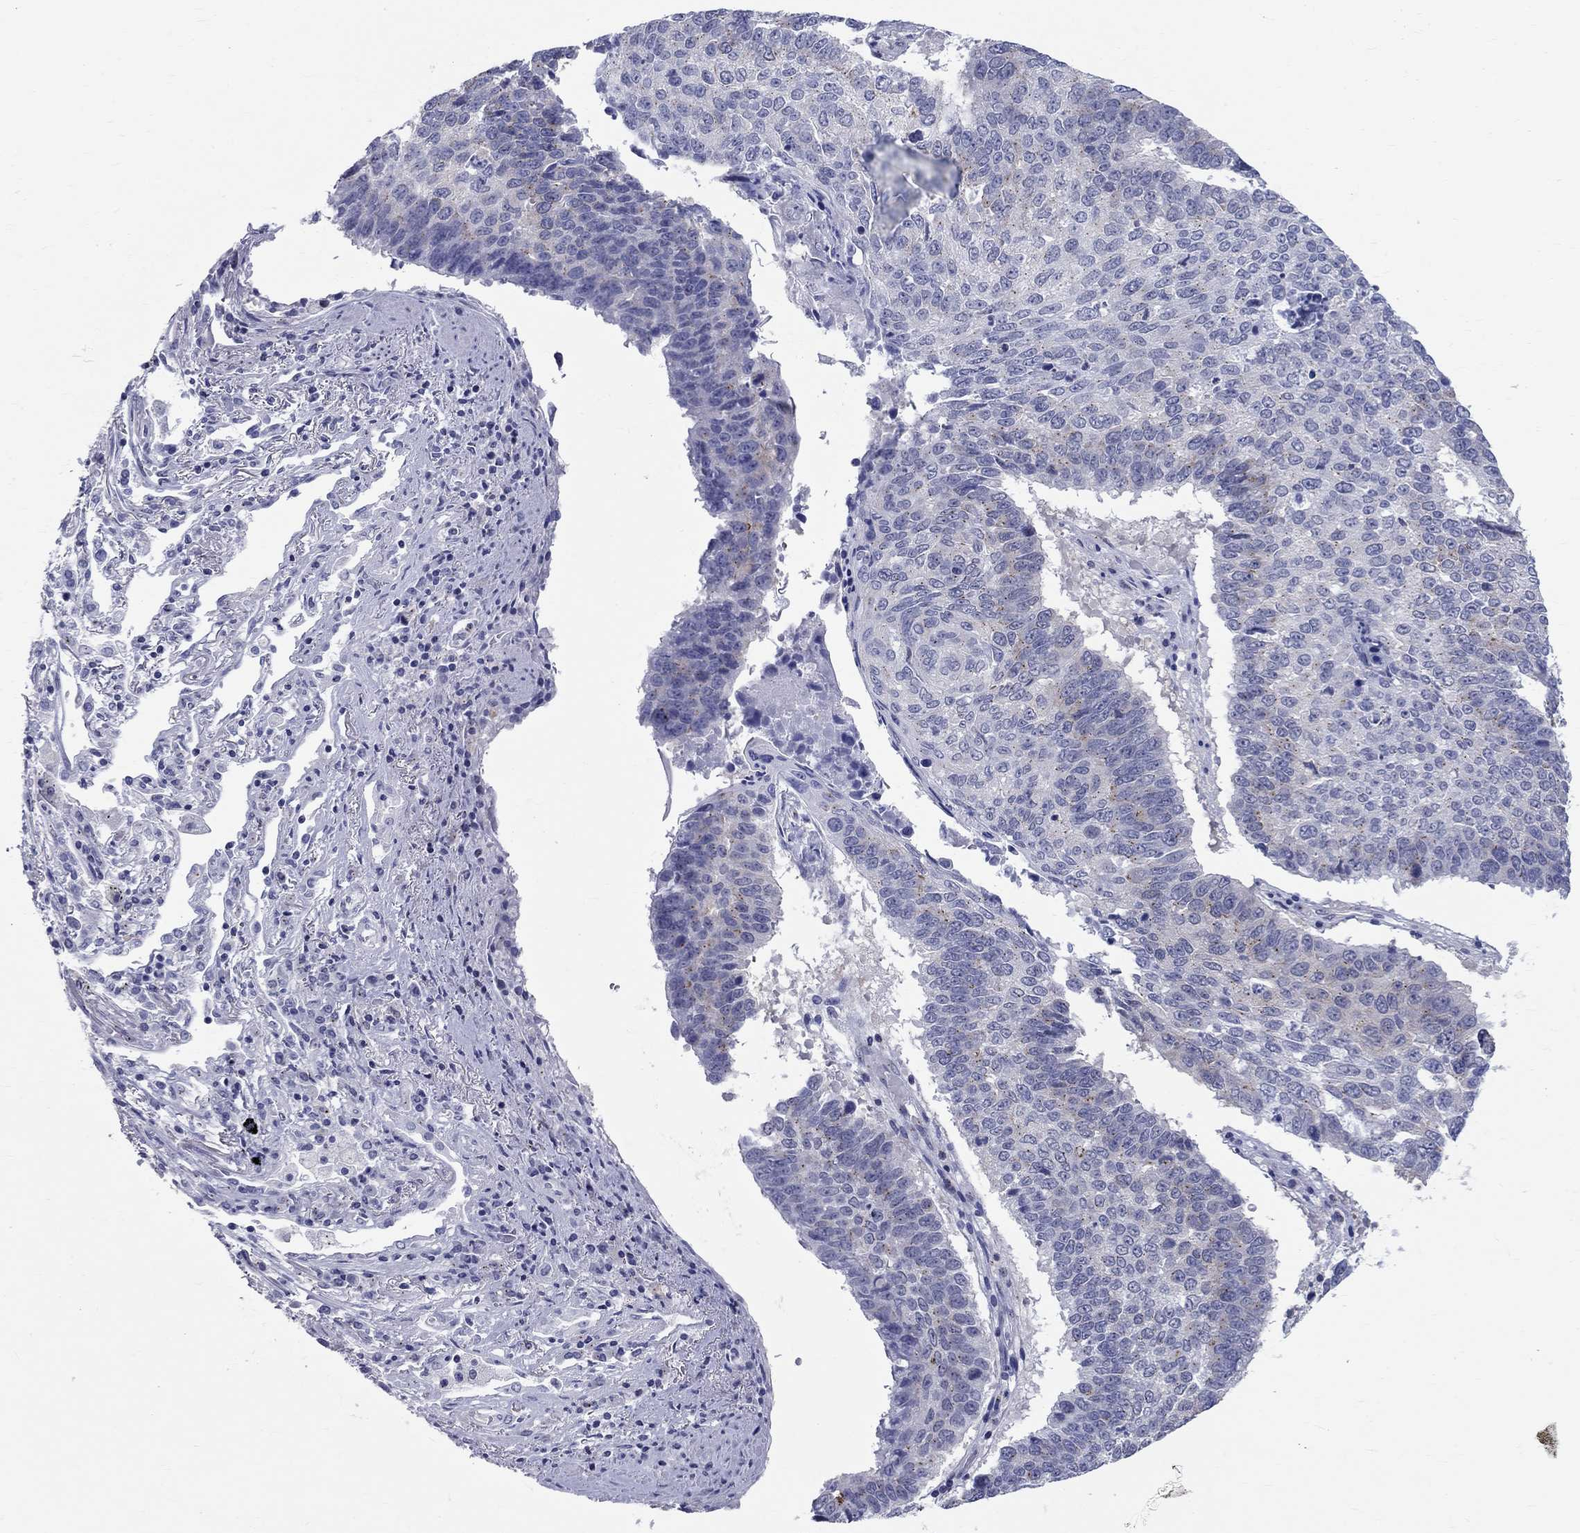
{"staining": {"intensity": "negative", "quantity": "none", "location": "none"}, "tissue": "lung cancer", "cell_type": "Tumor cells", "image_type": "cancer", "snomed": [{"axis": "morphology", "description": "Squamous cell carcinoma, NOS"}, {"axis": "topography", "description": "Lung"}], "caption": "Lung cancer (squamous cell carcinoma) was stained to show a protein in brown. There is no significant positivity in tumor cells.", "gene": "CEP43", "patient": {"sex": "male", "age": 73}}